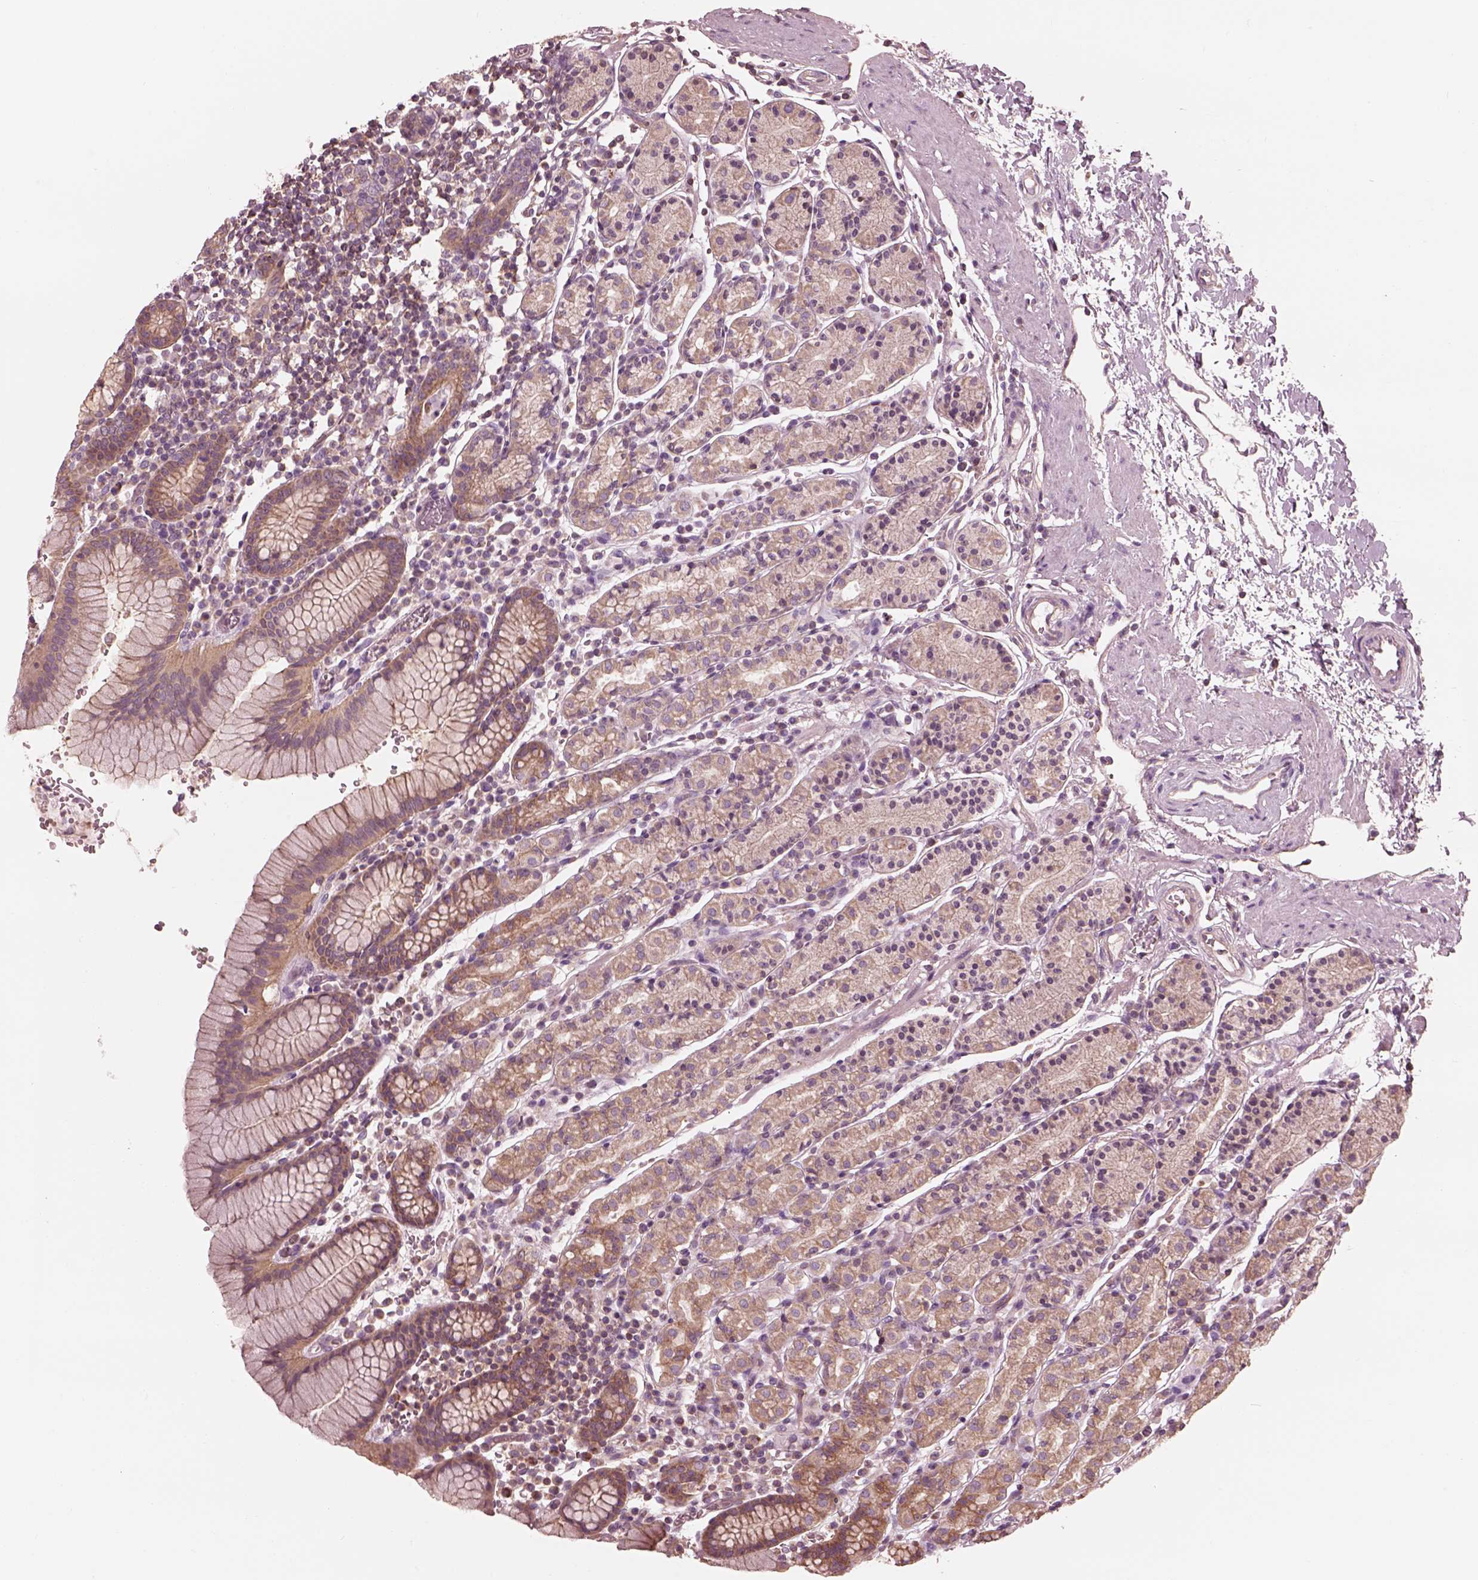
{"staining": {"intensity": "moderate", "quantity": "25%-75%", "location": "cytoplasmic/membranous"}, "tissue": "stomach", "cell_type": "Glandular cells", "image_type": "normal", "snomed": [{"axis": "morphology", "description": "Normal tissue, NOS"}, {"axis": "topography", "description": "Stomach, upper"}, {"axis": "topography", "description": "Stomach"}], "caption": "Immunohistochemical staining of normal human stomach exhibits medium levels of moderate cytoplasmic/membranous staining in approximately 25%-75% of glandular cells.", "gene": "STK33", "patient": {"sex": "male", "age": 62}}